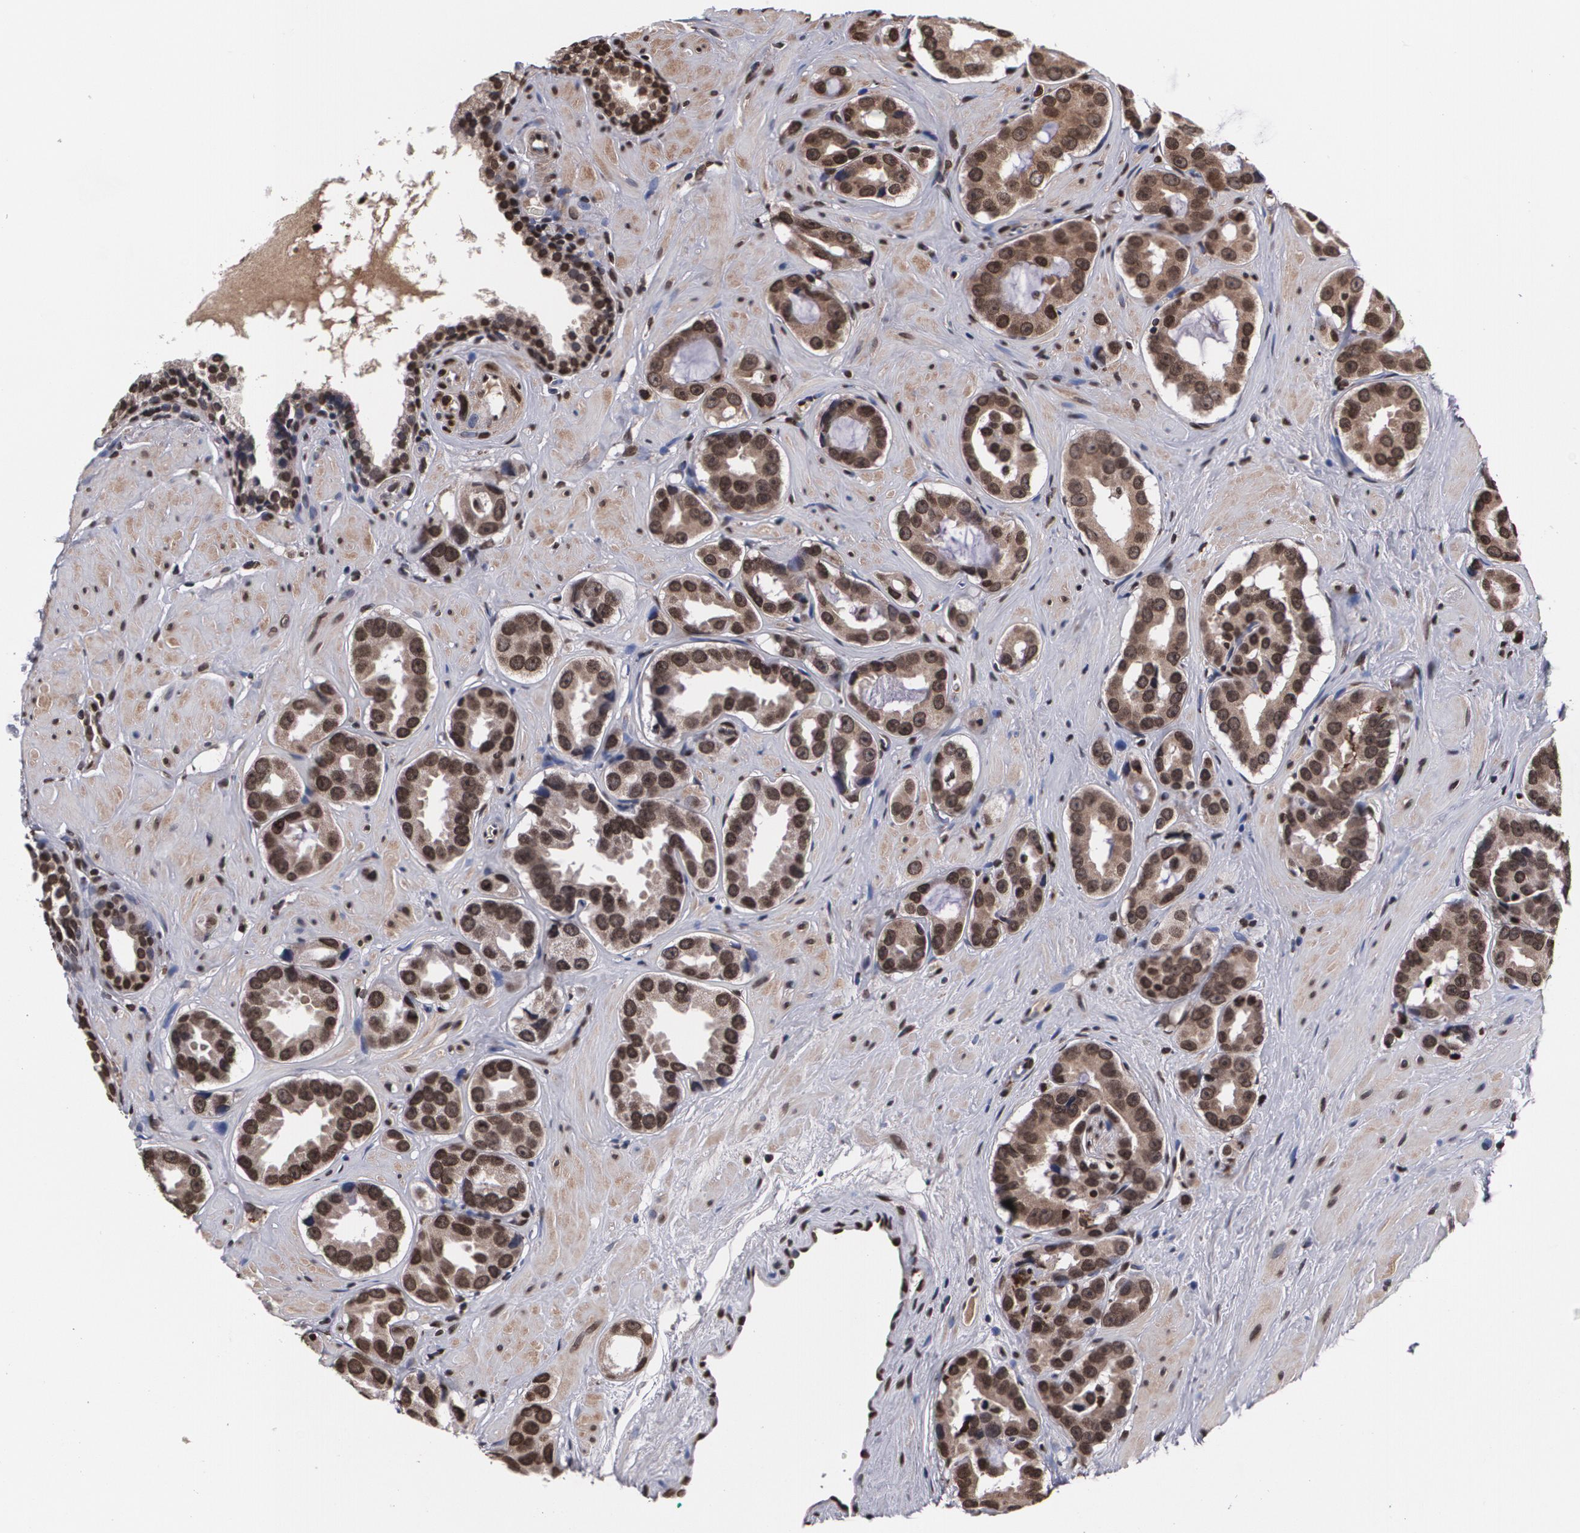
{"staining": {"intensity": "strong", "quantity": ">75%", "location": "cytoplasmic/membranous,nuclear"}, "tissue": "prostate cancer", "cell_type": "Tumor cells", "image_type": "cancer", "snomed": [{"axis": "morphology", "description": "Adenocarcinoma, Low grade"}, {"axis": "topography", "description": "Prostate"}], "caption": "Immunohistochemical staining of prostate low-grade adenocarcinoma reveals strong cytoplasmic/membranous and nuclear protein expression in approximately >75% of tumor cells. Immunohistochemistry (ihc) stains the protein in brown and the nuclei are stained blue.", "gene": "MVP", "patient": {"sex": "male", "age": 59}}